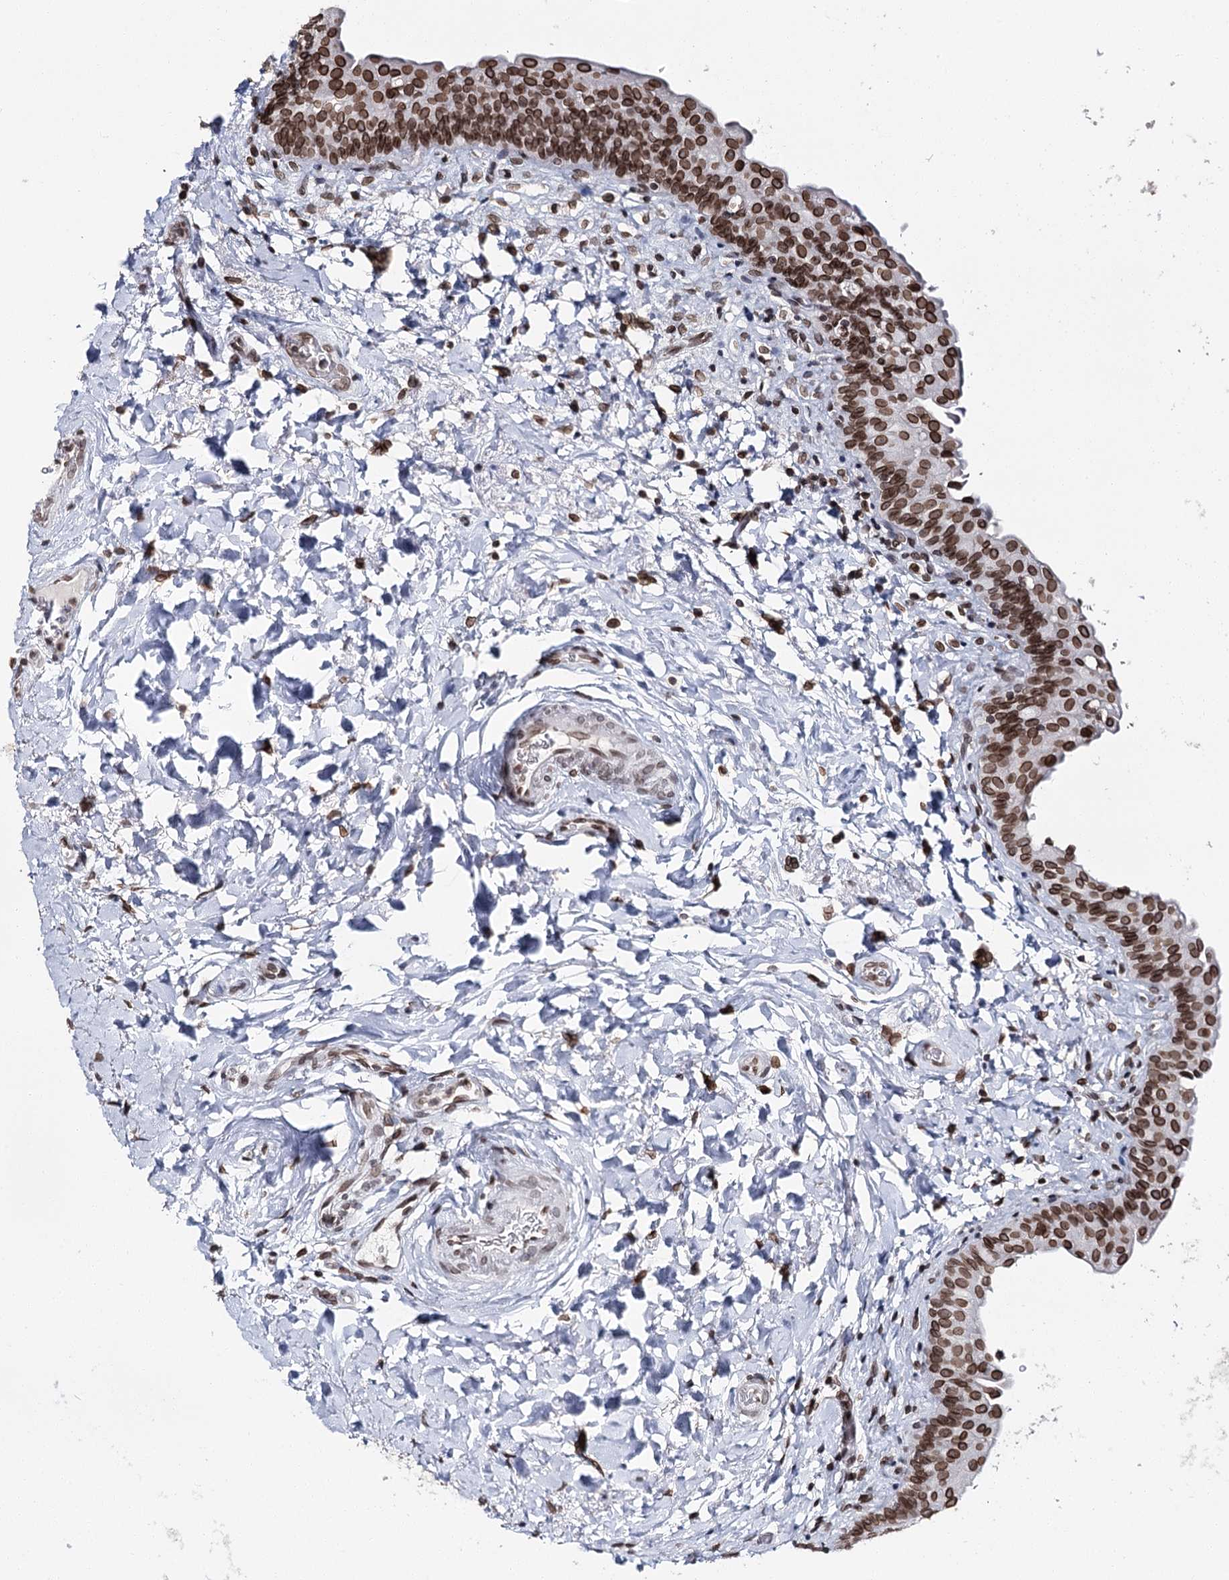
{"staining": {"intensity": "strong", "quantity": ">75%", "location": "cytoplasmic/membranous,nuclear"}, "tissue": "urinary bladder", "cell_type": "Urothelial cells", "image_type": "normal", "snomed": [{"axis": "morphology", "description": "Normal tissue, NOS"}, {"axis": "topography", "description": "Urinary bladder"}], "caption": "Immunohistochemical staining of unremarkable urinary bladder shows >75% levels of strong cytoplasmic/membranous,nuclear protein expression in approximately >75% of urothelial cells.", "gene": "KIAA0930", "patient": {"sex": "male", "age": 83}}